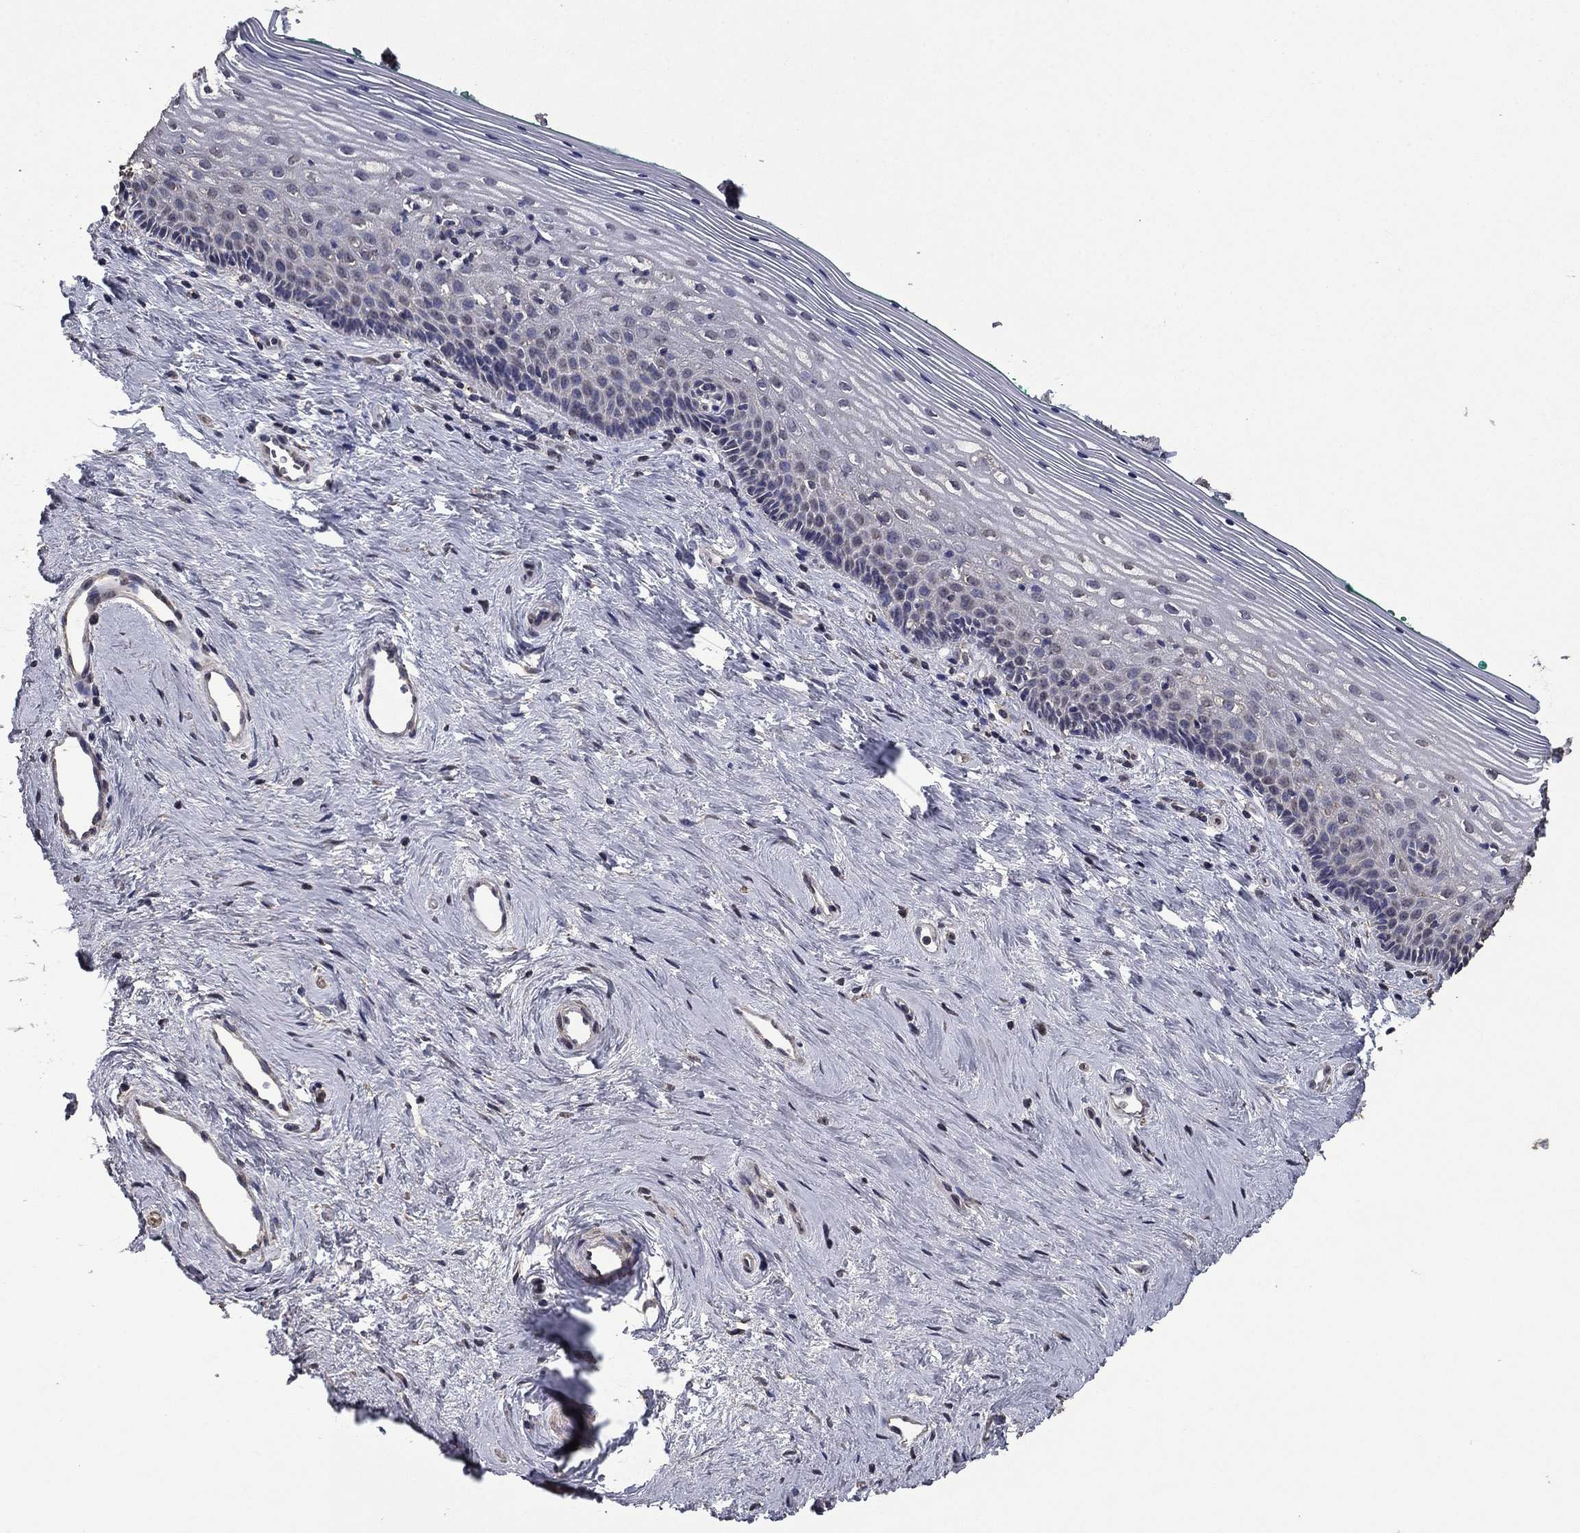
{"staining": {"intensity": "negative", "quantity": "none", "location": "none"}, "tissue": "vagina", "cell_type": "Squamous epithelial cells", "image_type": "normal", "snomed": [{"axis": "morphology", "description": "Normal tissue, NOS"}, {"axis": "topography", "description": "Vagina"}], "caption": "This image is of unremarkable vagina stained with immunohistochemistry to label a protein in brown with the nuclei are counter-stained blue. There is no expression in squamous epithelial cells. Nuclei are stained in blue.", "gene": "MFAP3L", "patient": {"sex": "female", "age": 45}}